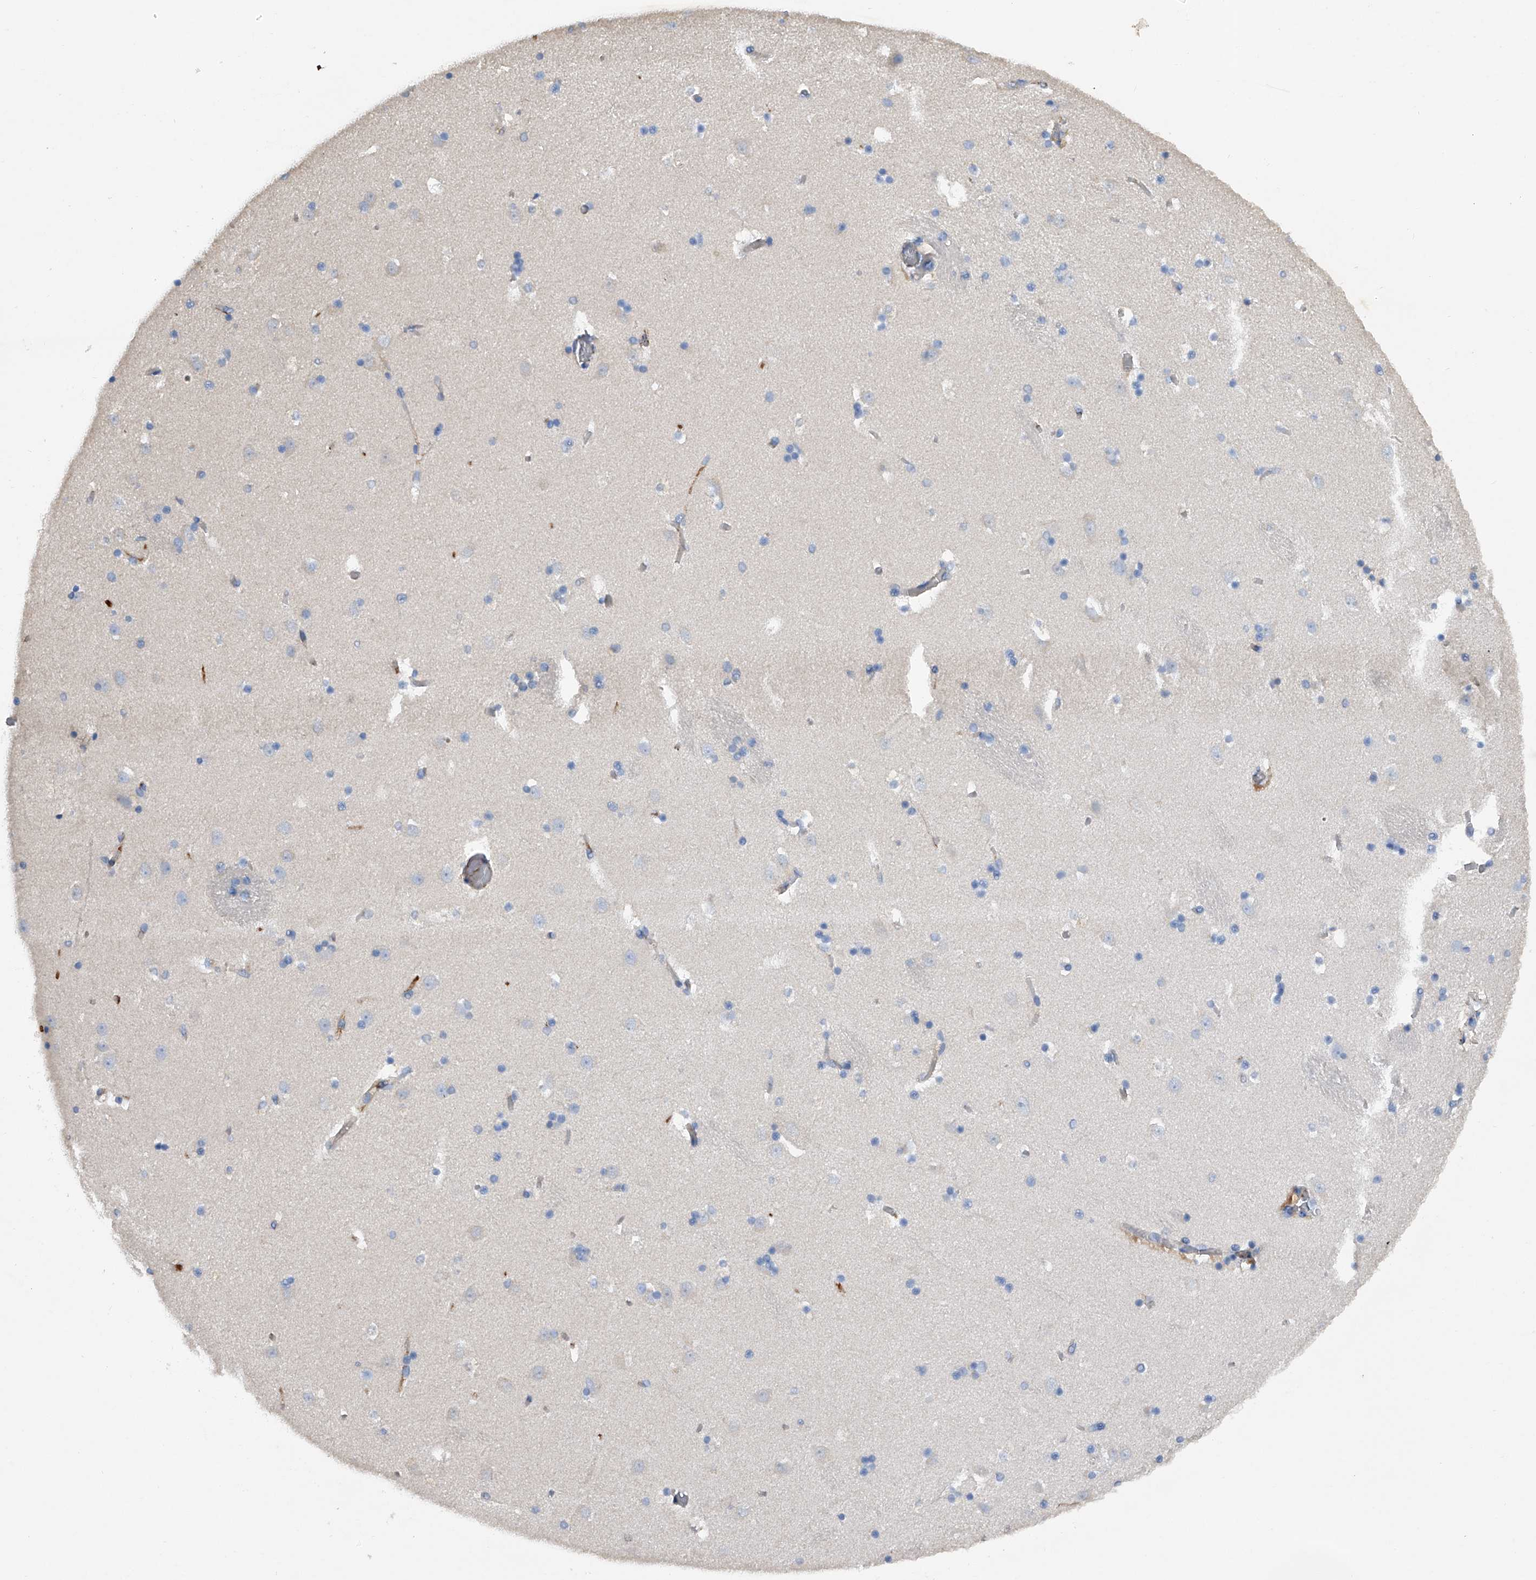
{"staining": {"intensity": "negative", "quantity": "none", "location": "none"}, "tissue": "caudate", "cell_type": "Glial cells", "image_type": "normal", "snomed": [{"axis": "morphology", "description": "Normal tissue, NOS"}, {"axis": "topography", "description": "Lateral ventricle wall"}], "caption": "Immunohistochemical staining of unremarkable human caudate reveals no significant staining in glial cells.", "gene": "RWDD2A", "patient": {"sex": "male", "age": 45}}